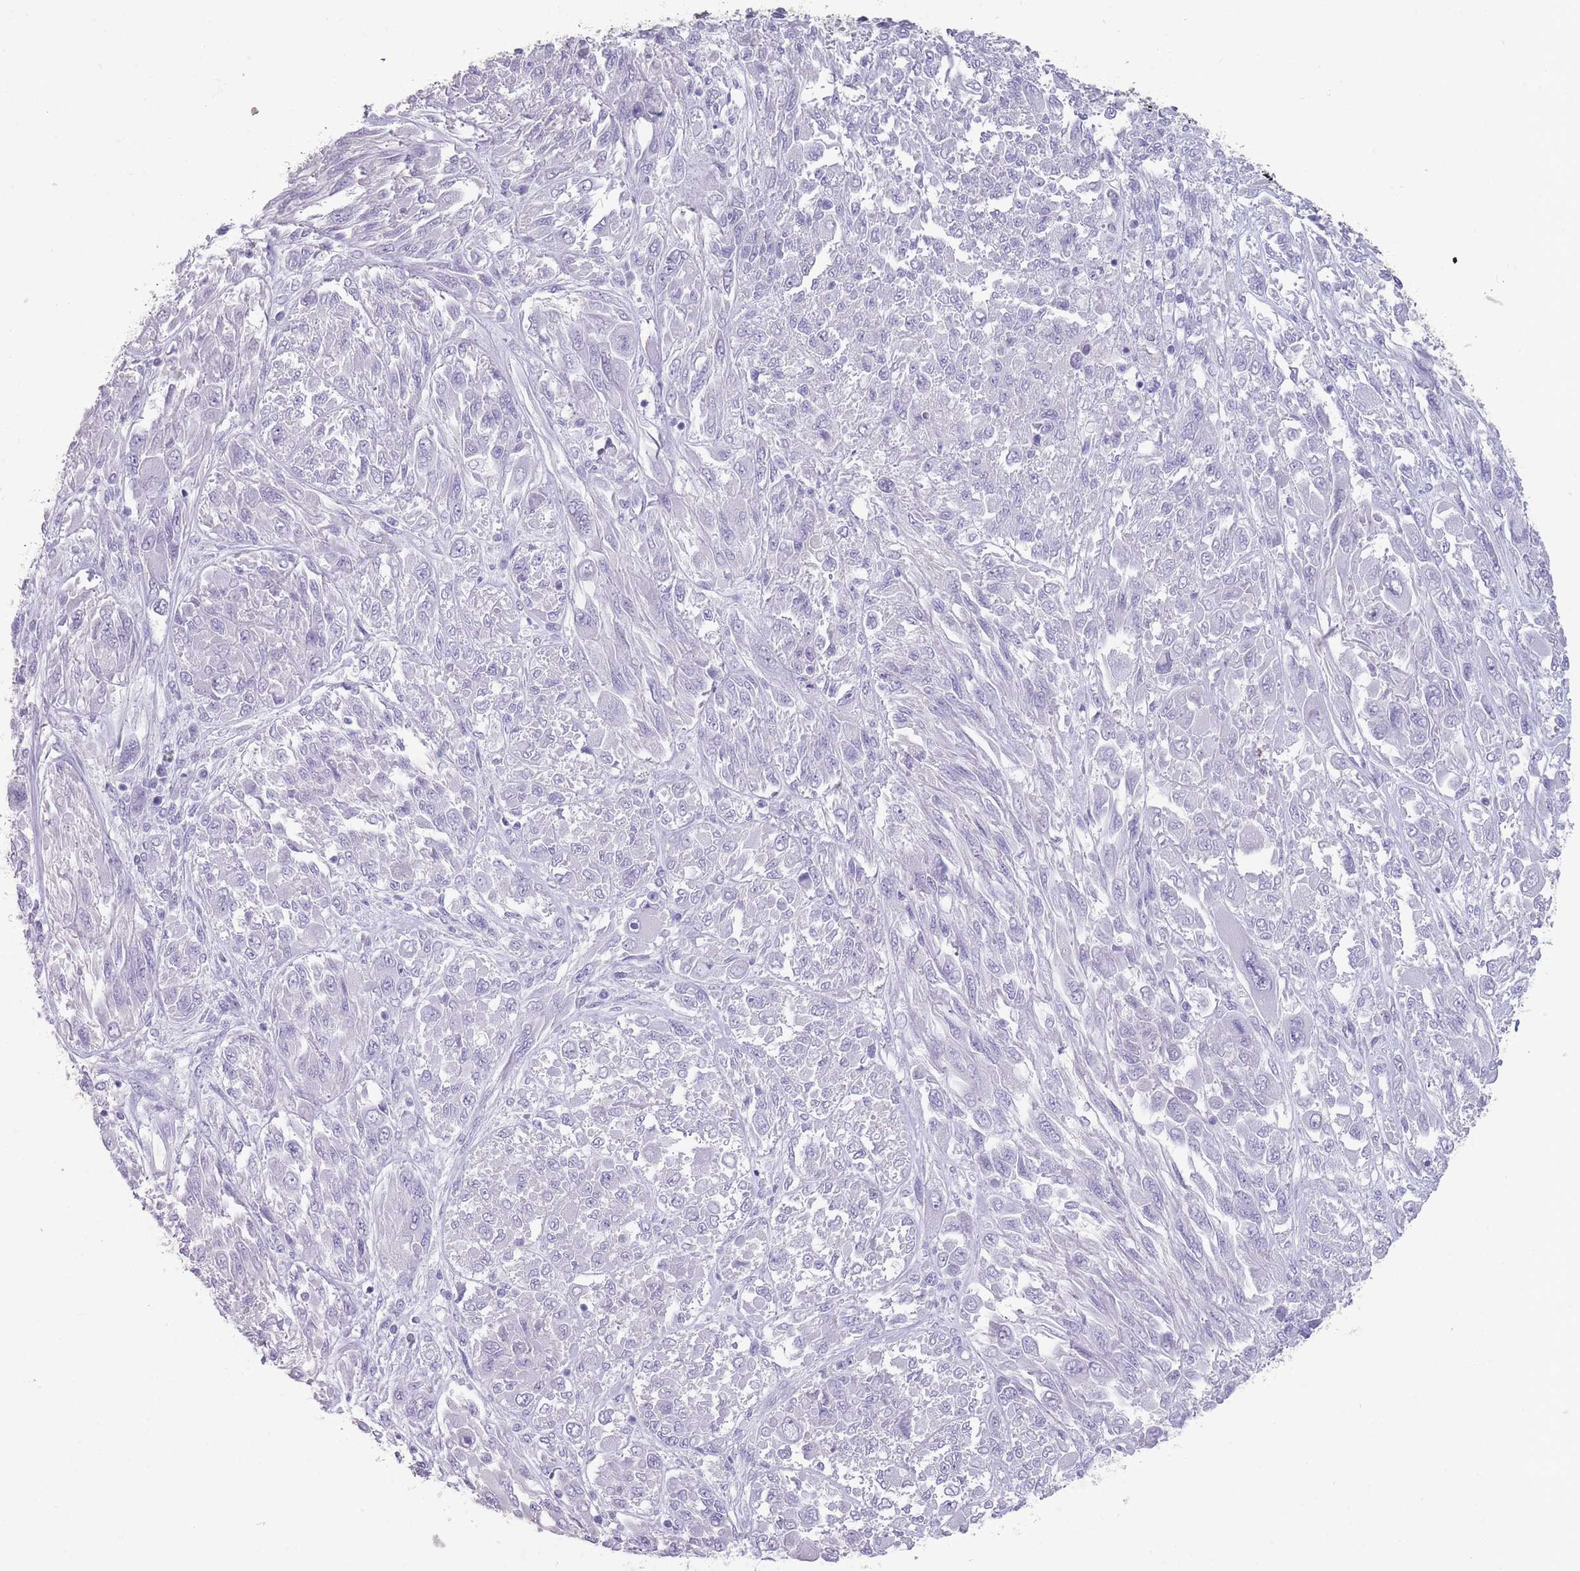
{"staining": {"intensity": "negative", "quantity": "none", "location": "none"}, "tissue": "melanoma", "cell_type": "Tumor cells", "image_type": "cancer", "snomed": [{"axis": "morphology", "description": "Malignant melanoma, NOS"}, {"axis": "topography", "description": "Skin"}], "caption": "Malignant melanoma was stained to show a protein in brown. There is no significant positivity in tumor cells. (DAB (3,3'-diaminobenzidine) IHC visualized using brightfield microscopy, high magnification).", "gene": "RHBG", "patient": {"sex": "female", "age": 91}}